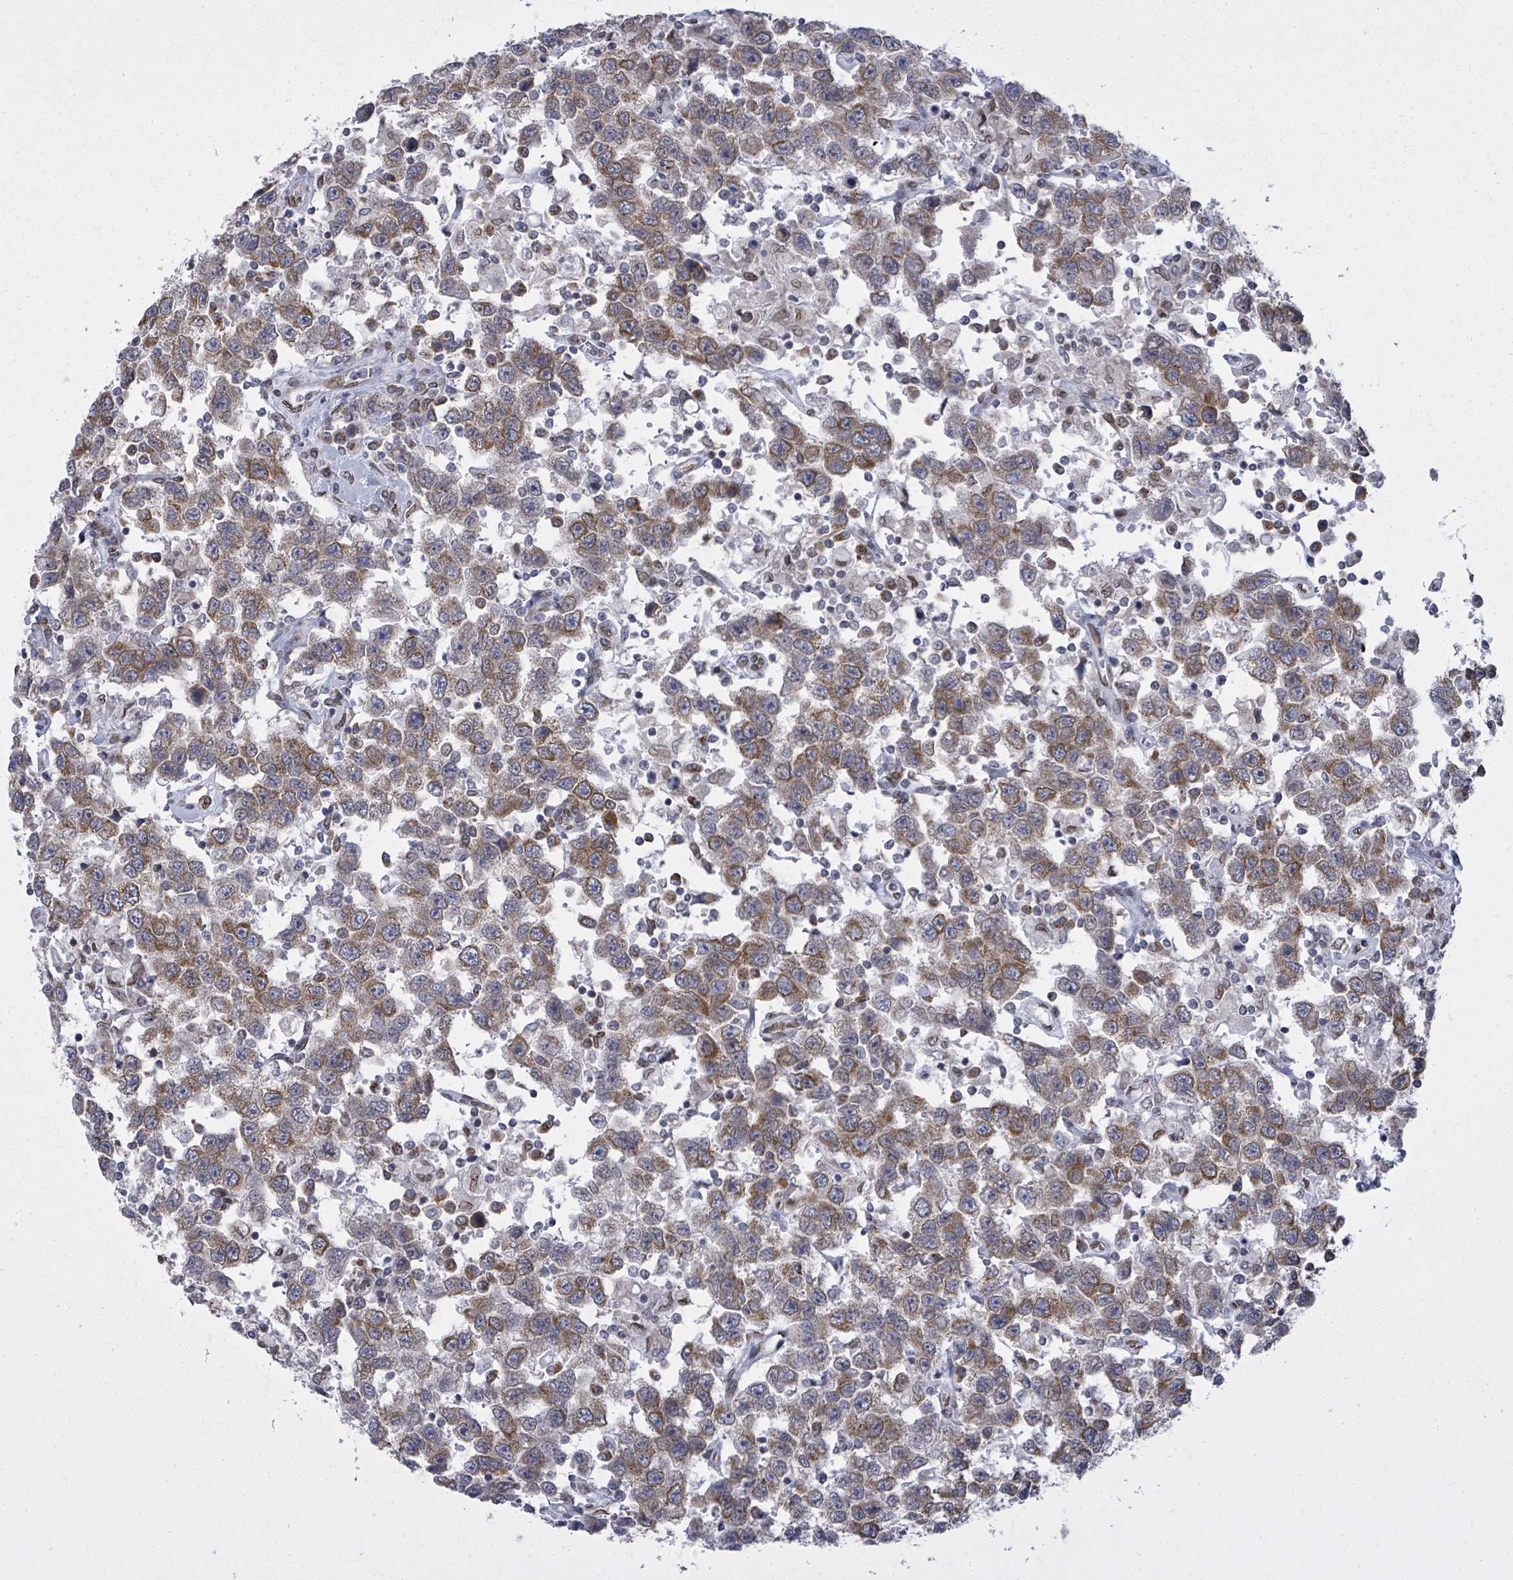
{"staining": {"intensity": "moderate", "quantity": ">75%", "location": "cytoplasmic/membranous"}, "tissue": "testis cancer", "cell_type": "Tumor cells", "image_type": "cancer", "snomed": [{"axis": "morphology", "description": "Seminoma, NOS"}, {"axis": "topography", "description": "Testis"}], "caption": "Moderate cytoplasmic/membranous protein positivity is identified in about >75% of tumor cells in testis cancer (seminoma). Nuclei are stained in blue.", "gene": "ARFGAP1", "patient": {"sex": "male", "age": 41}}